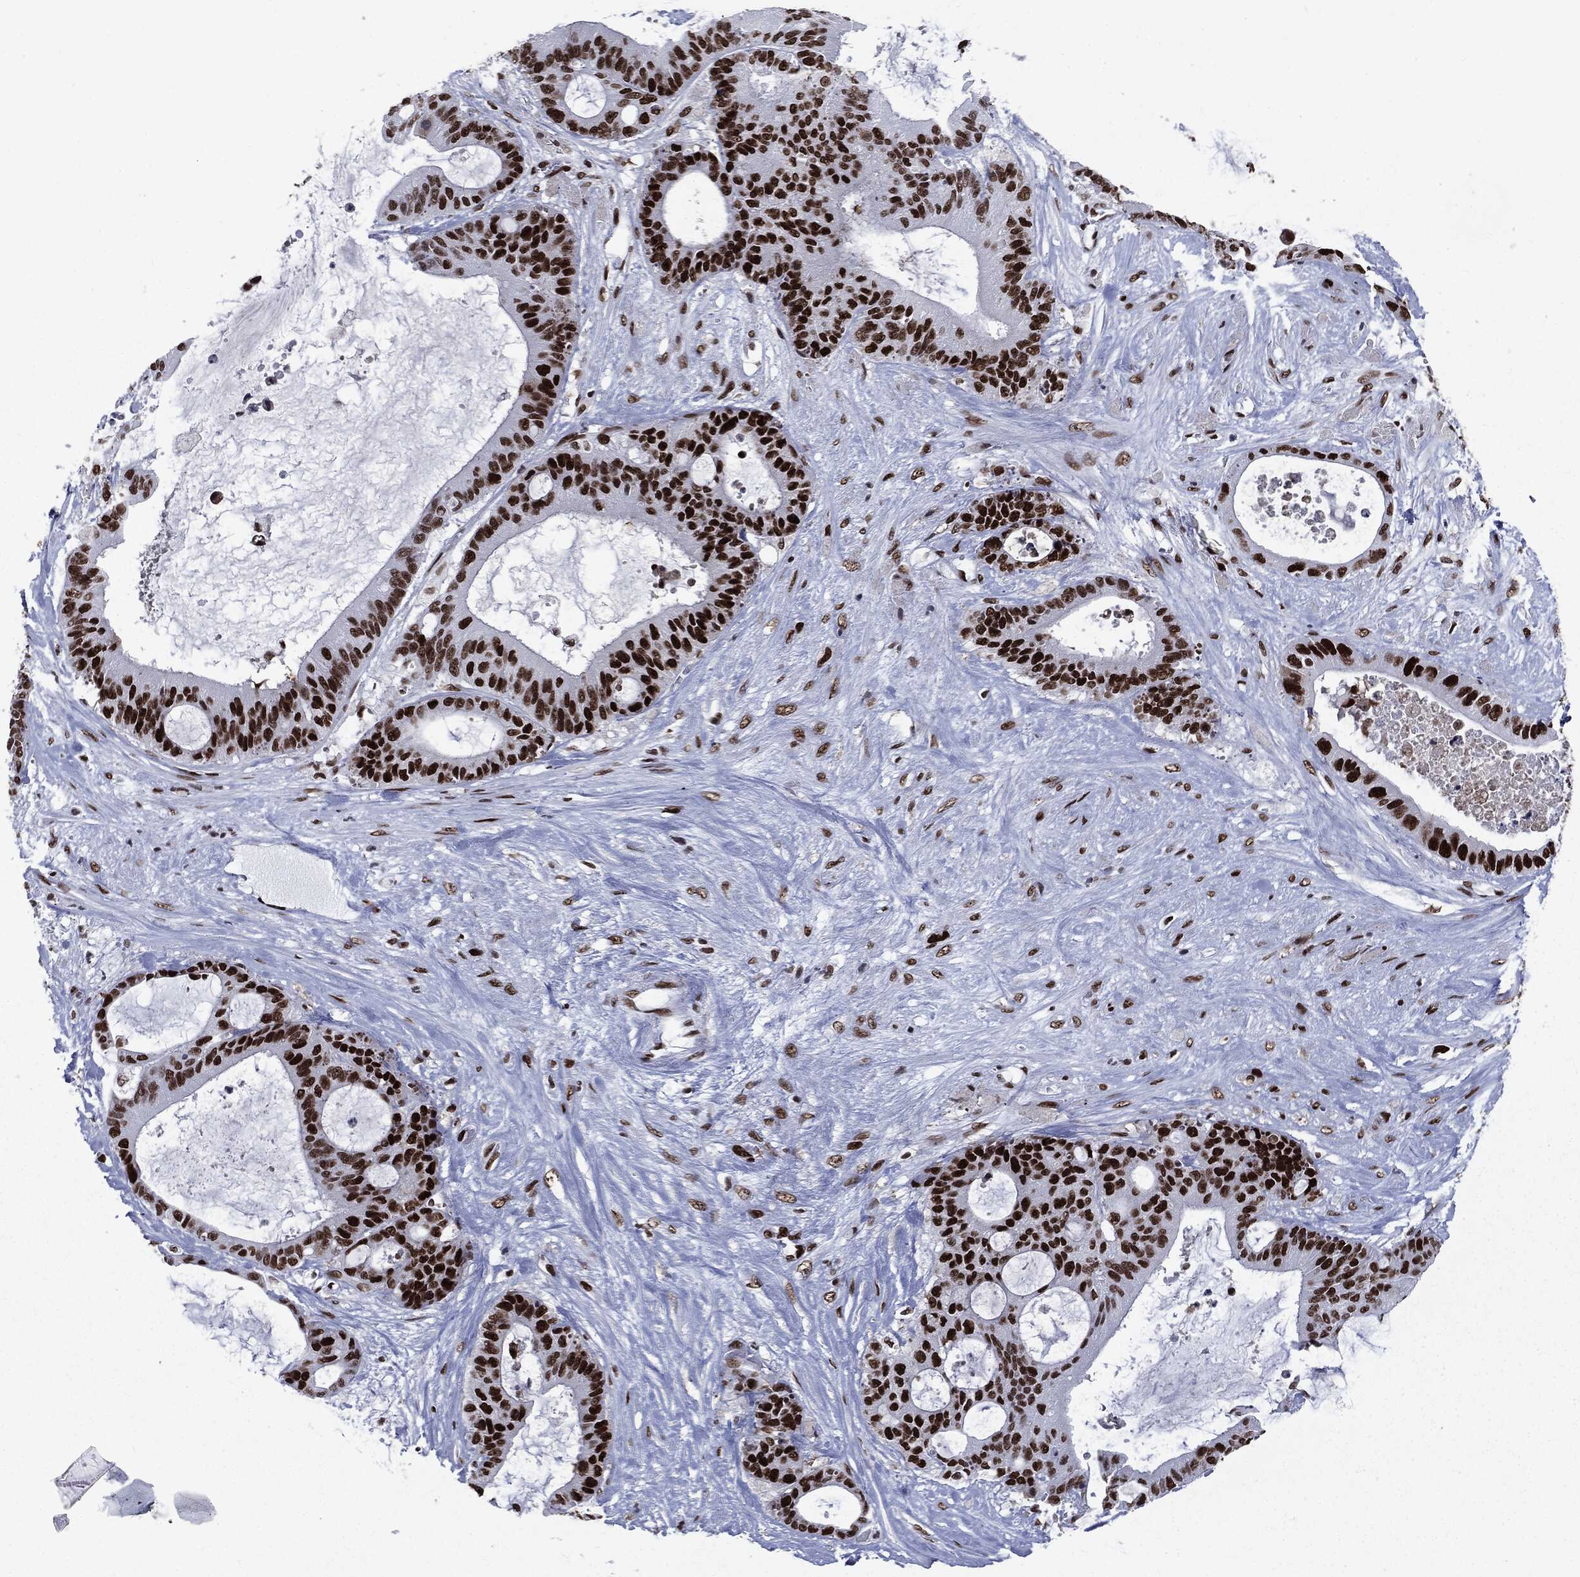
{"staining": {"intensity": "strong", "quantity": ">75%", "location": "nuclear"}, "tissue": "liver cancer", "cell_type": "Tumor cells", "image_type": "cancer", "snomed": [{"axis": "morphology", "description": "Normal tissue, NOS"}, {"axis": "morphology", "description": "Cholangiocarcinoma"}, {"axis": "topography", "description": "Liver"}, {"axis": "topography", "description": "Peripheral nerve tissue"}], "caption": "Human liver cancer stained for a protein (brown) displays strong nuclear positive positivity in about >75% of tumor cells.", "gene": "MSH2", "patient": {"sex": "female", "age": 73}}